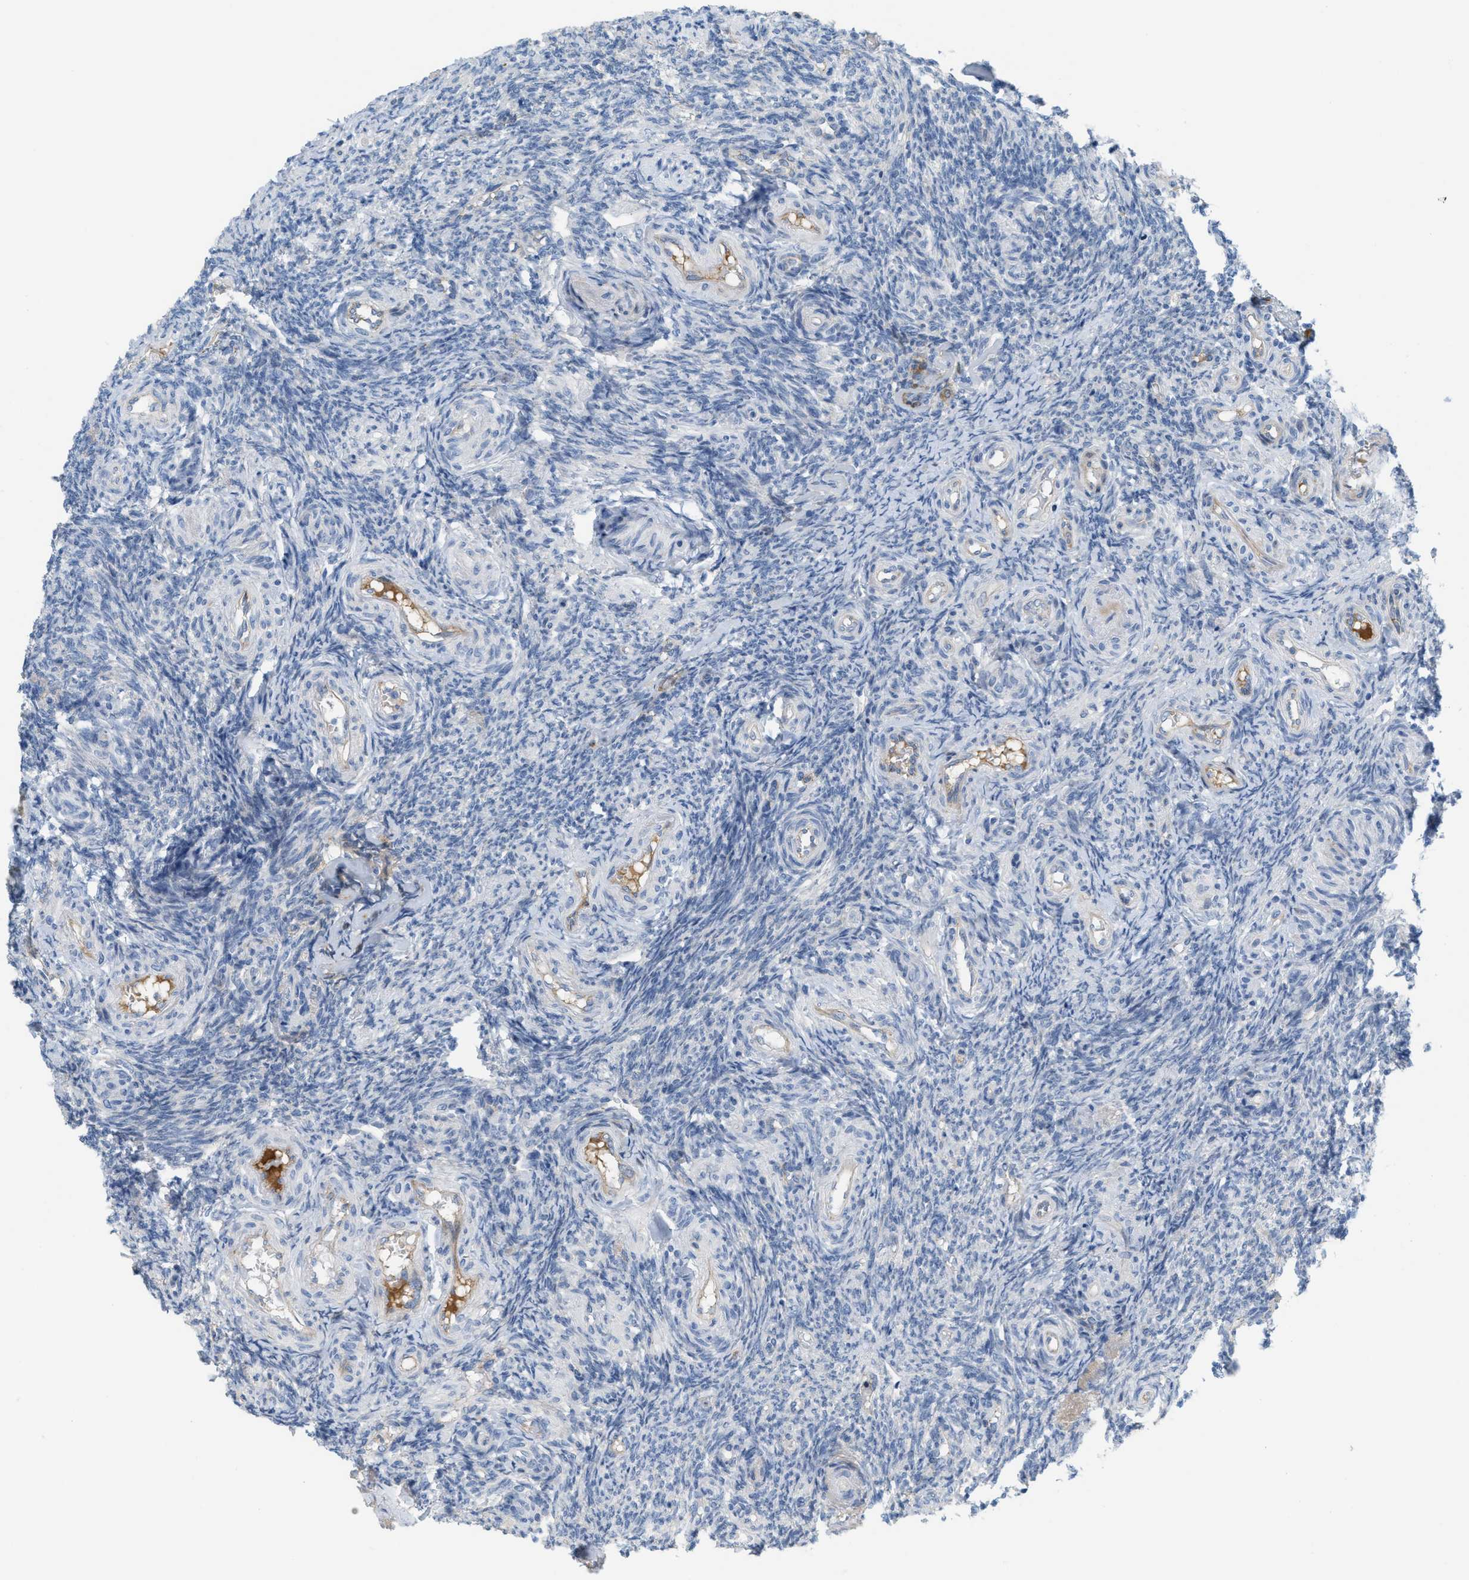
{"staining": {"intensity": "negative", "quantity": "none", "location": "none"}, "tissue": "ovary", "cell_type": "Follicle cells", "image_type": "normal", "snomed": [{"axis": "morphology", "description": "Normal tissue, NOS"}, {"axis": "topography", "description": "Ovary"}], "caption": "This is a image of IHC staining of unremarkable ovary, which shows no positivity in follicle cells.", "gene": "CRB3", "patient": {"sex": "female", "age": 41}}